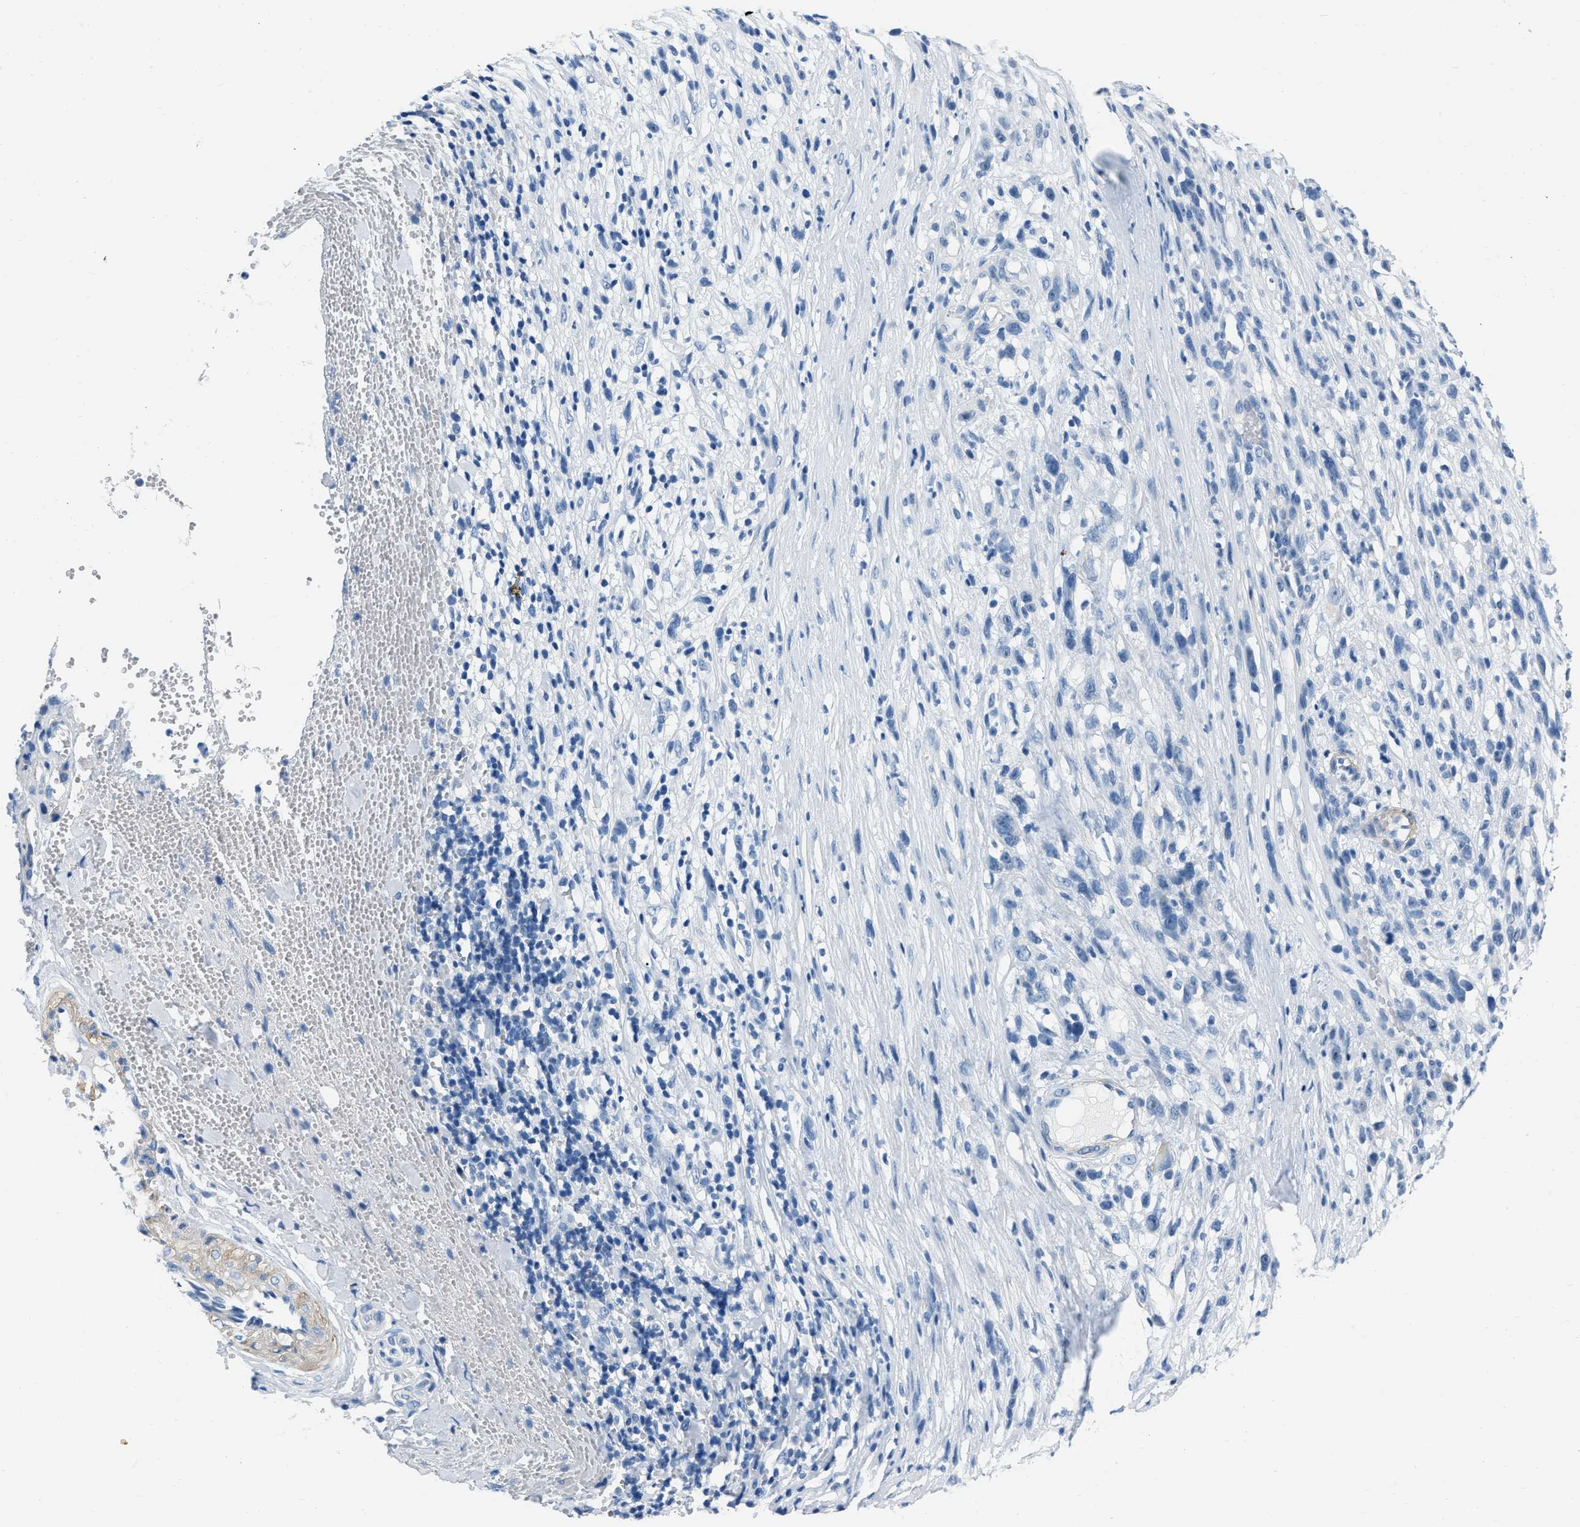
{"staining": {"intensity": "negative", "quantity": "none", "location": "none"}, "tissue": "melanoma", "cell_type": "Tumor cells", "image_type": "cancer", "snomed": [{"axis": "morphology", "description": "Malignant melanoma, NOS"}, {"axis": "topography", "description": "Skin"}], "caption": "An immunohistochemistry (IHC) photomicrograph of melanoma is shown. There is no staining in tumor cells of melanoma.", "gene": "SPATC1L", "patient": {"sex": "female", "age": 55}}